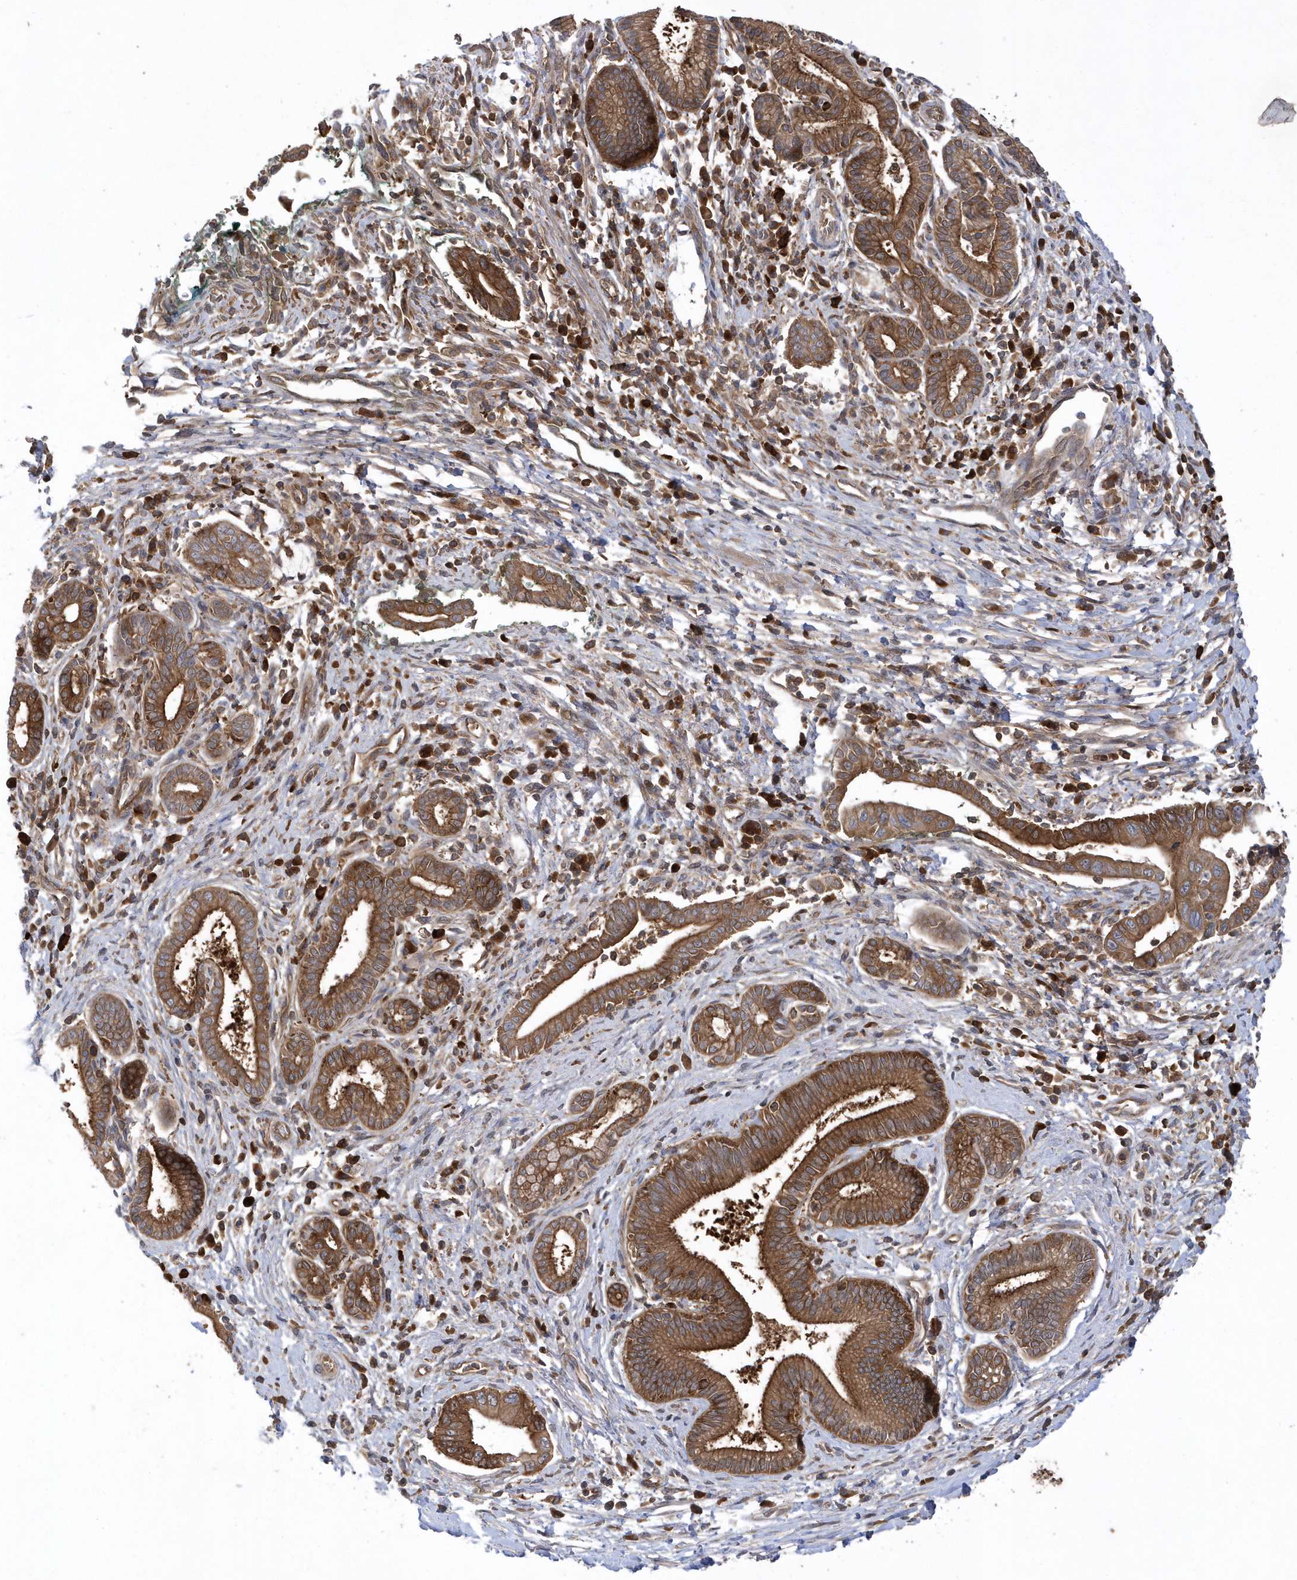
{"staining": {"intensity": "moderate", "quantity": ">75%", "location": "cytoplasmic/membranous"}, "tissue": "pancreatic cancer", "cell_type": "Tumor cells", "image_type": "cancer", "snomed": [{"axis": "morphology", "description": "Adenocarcinoma, NOS"}, {"axis": "topography", "description": "Pancreas"}], "caption": "Protein expression analysis of human pancreatic cancer (adenocarcinoma) reveals moderate cytoplasmic/membranous staining in about >75% of tumor cells. (Stains: DAB (3,3'-diaminobenzidine) in brown, nuclei in blue, Microscopy: brightfield microscopy at high magnification).", "gene": "PAICS", "patient": {"sex": "male", "age": 78}}